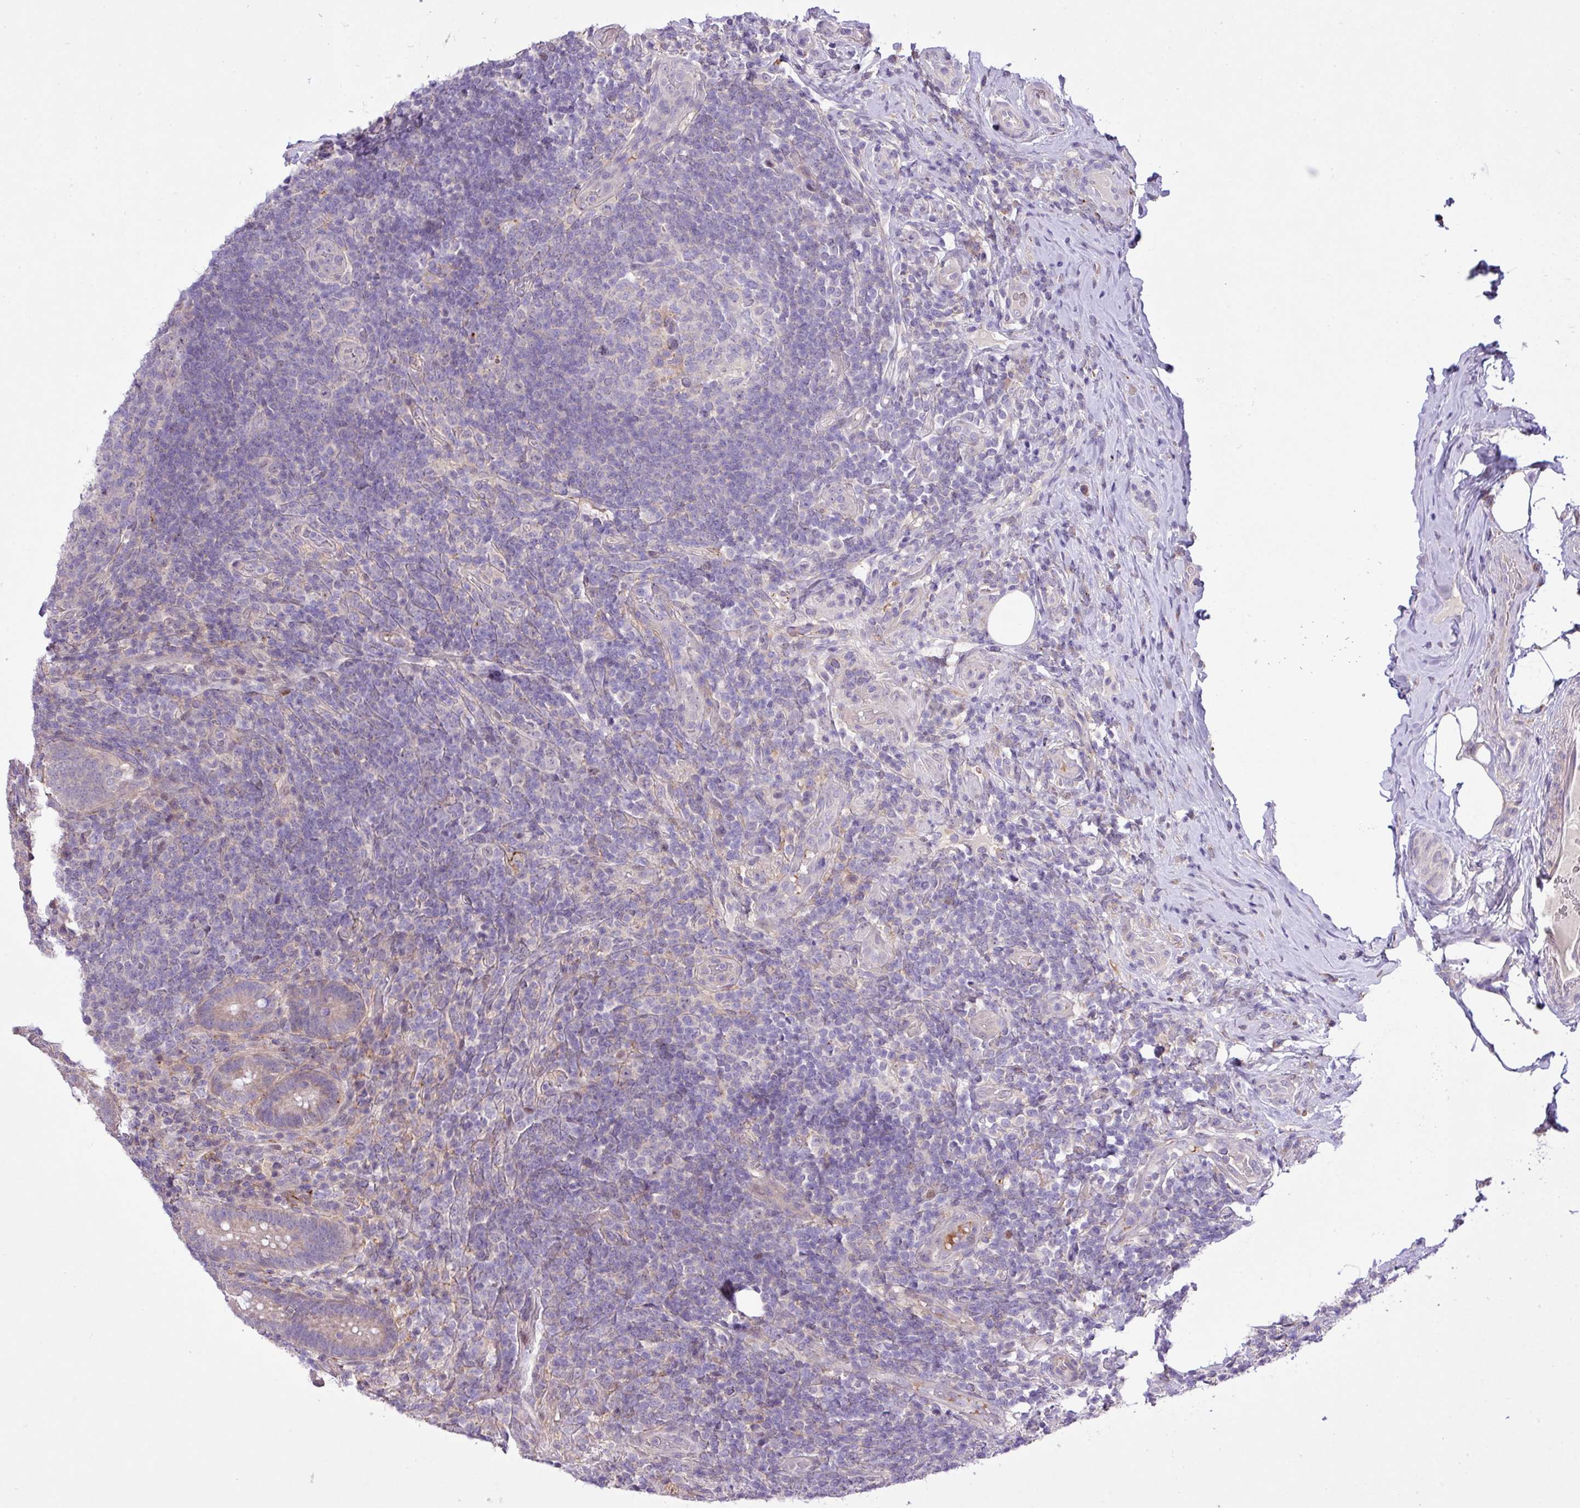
{"staining": {"intensity": "negative", "quantity": "none", "location": "none"}, "tissue": "appendix", "cell_type": "Glandular cells", "image_type": "normal", "snomed": [{"axis": "morphology", "description": "Normal tissue, NOS"}, {"axis": "topography", "description": "Appendix"}], "caption": "There is no significant expression in glandular cells of appendix.", "gene": "RPP25L", "patient": {"sex": "female", "age": 43}}